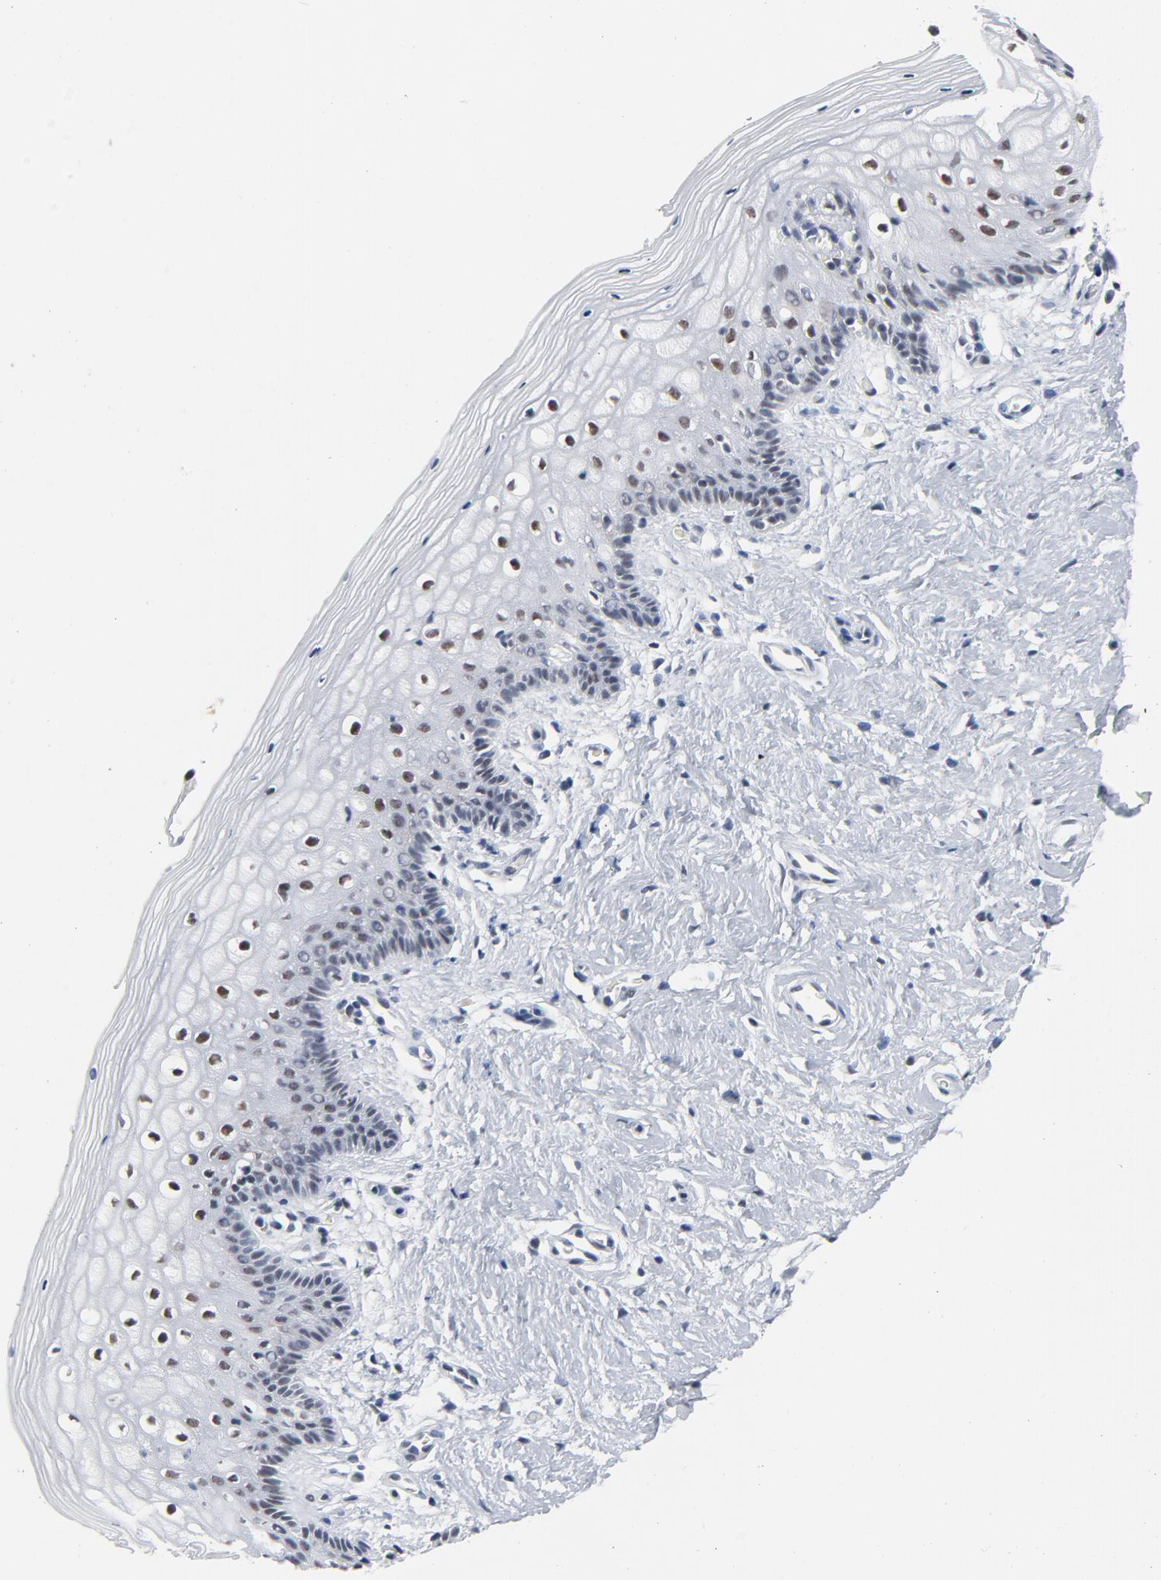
{"staining": {"intensity": "moderate", "quantity": ">75%", "location": "nuclear"}, "tissue": "vagina", "cell_type": "Squamous epithelial cells", "image_type": "normal", "snomed": [{"axis": "morphology", "description": "Normal tissue, NOS"}, {"axis": "topography", "description": "Vagina"}], "caption": "A micrograph showing moderate nuclear expression in about >75% of squamous epithelial cells in normal vagina, as visualized by brown immunohistochemical staining.", "gene": "CSTF2", "patient": {"sex": "female", "age": 46}}